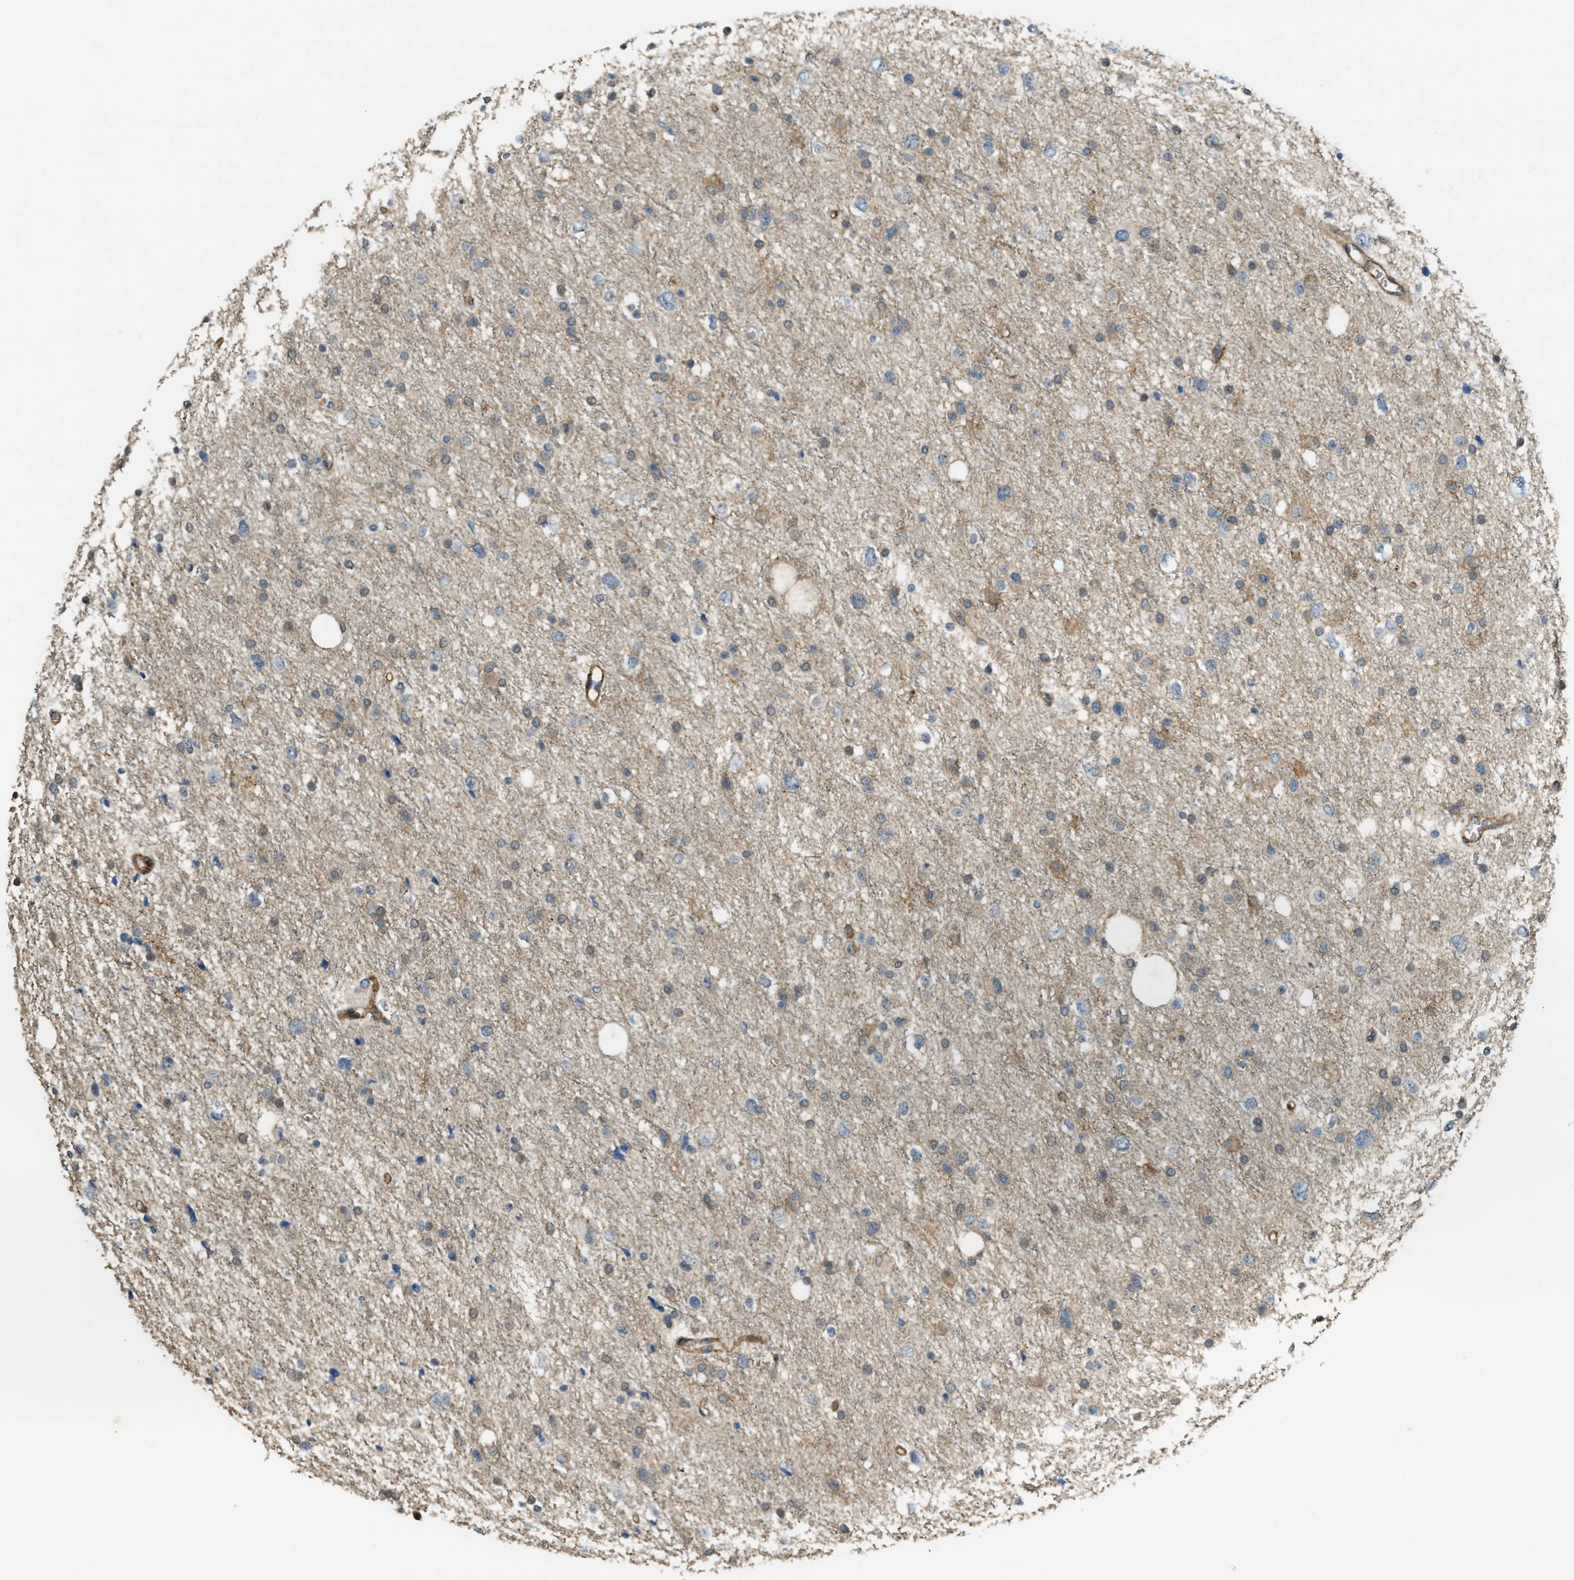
{"staining": {"intensity": "weak", "quantity": ">75%", "location": "cytoplasmic/membranous"}, "tissue": "glioma", "cell_type": "Tumor cells", "image_type": "cancer", "snomed": [{"axis": "morphology", "description": "Glioma, malignant, Low grade"}, {"axis": "topography", "description": "Brain"}], "caption": "Brown immunohistochemical staining in low-grade glioma (malignant) exhibits weak cytoplasmic/membranous expression in approximately >75% of tumor cells.", "gene": "KIAA1671", "patient": {"sex": "female", "age": 37}}